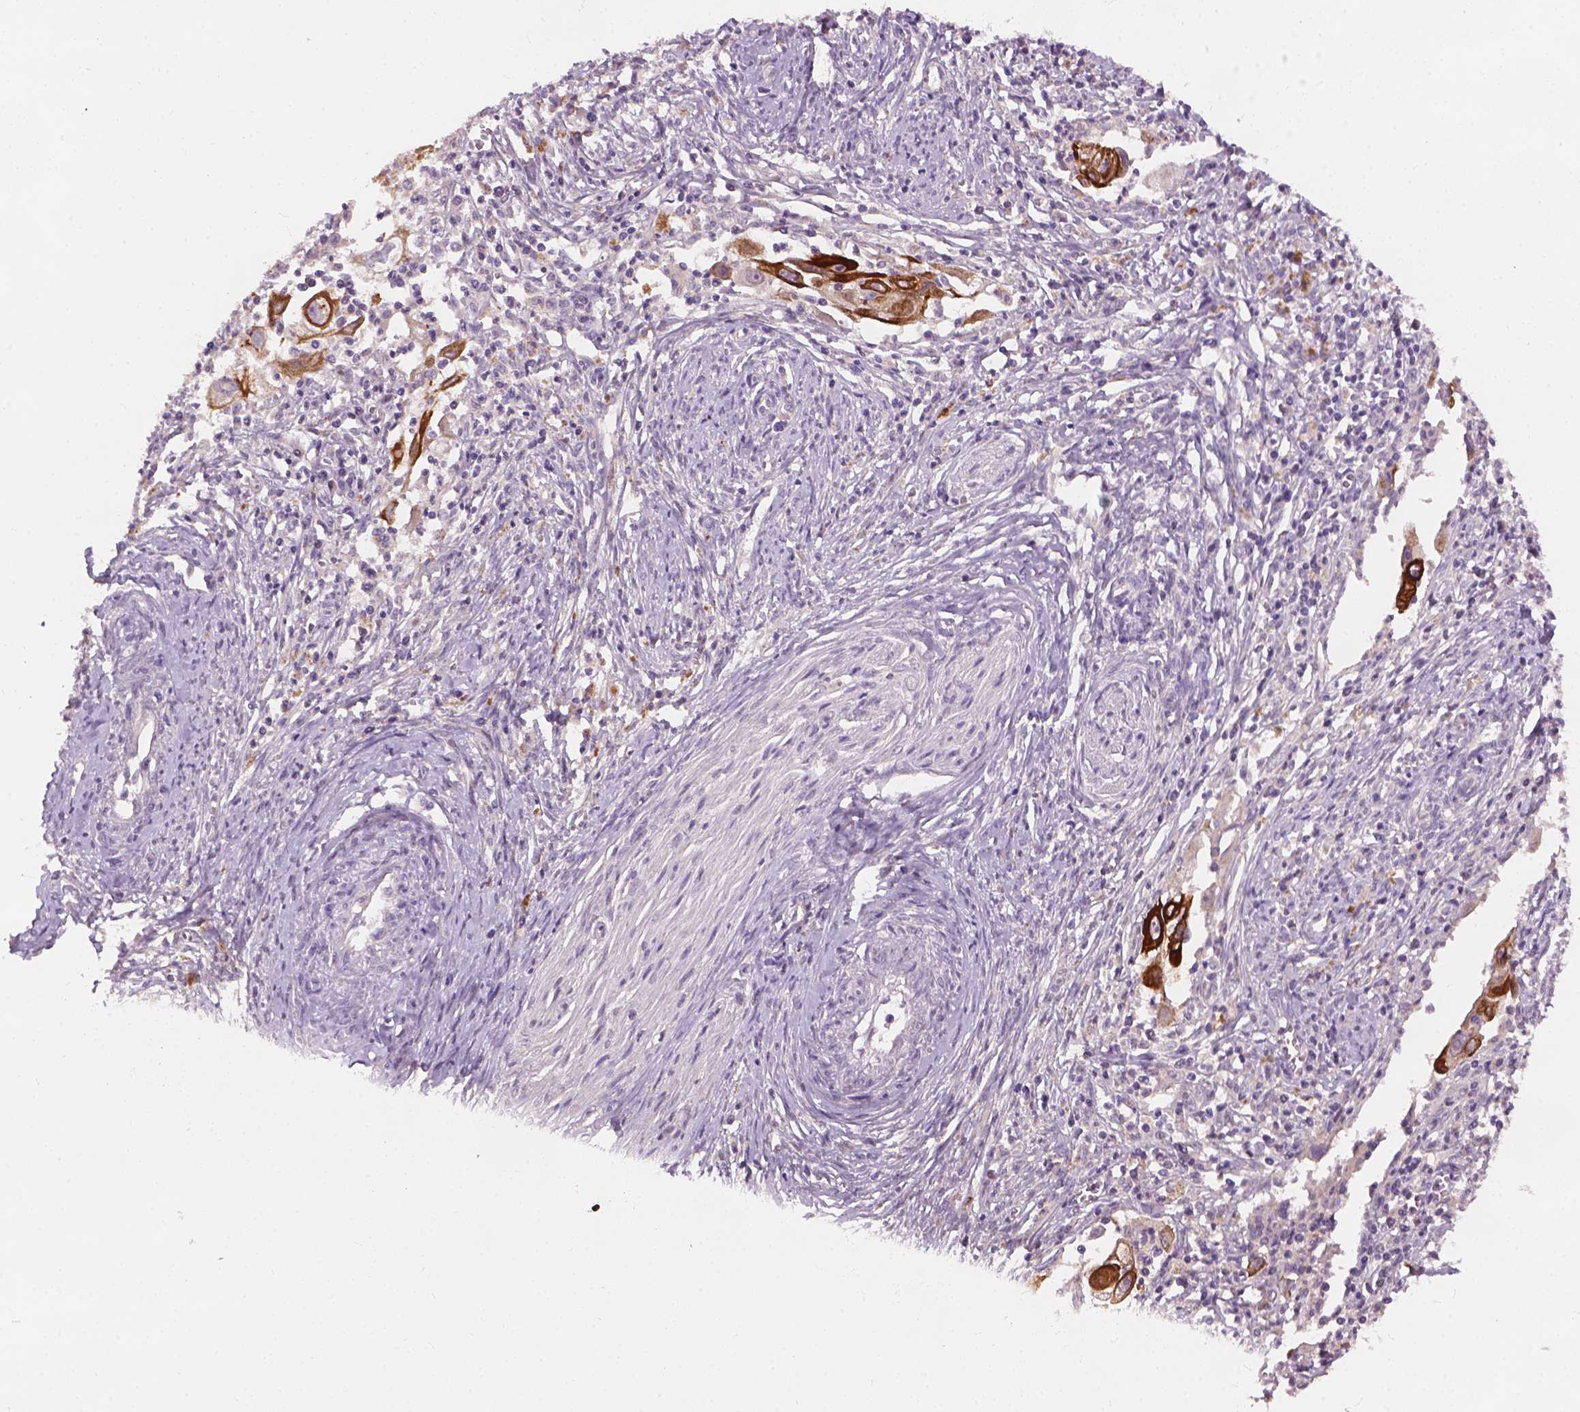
{"staining": {"intensity": "strong", "quantity": "25%-75%", "location": "cytoplasmic/membranous"}, "tissue": "cervical cancer", "cell_type": "Tumor cells", "image_type": "cancer", "snomed": [{"axis": "morphology", "description": "Squamous cell carcinoma, NOS"}, {"axis": "topography", "description": "Cervix"}], "caption": "Cervical squamous cell carcinoma tissue displays strong cytoplasmic/membranous expression in about 25%-75% of tumor cells, visualized by immunohistochemistry.", "gene": "KRT17", "patient": {"sex": "female", "age": 30}}